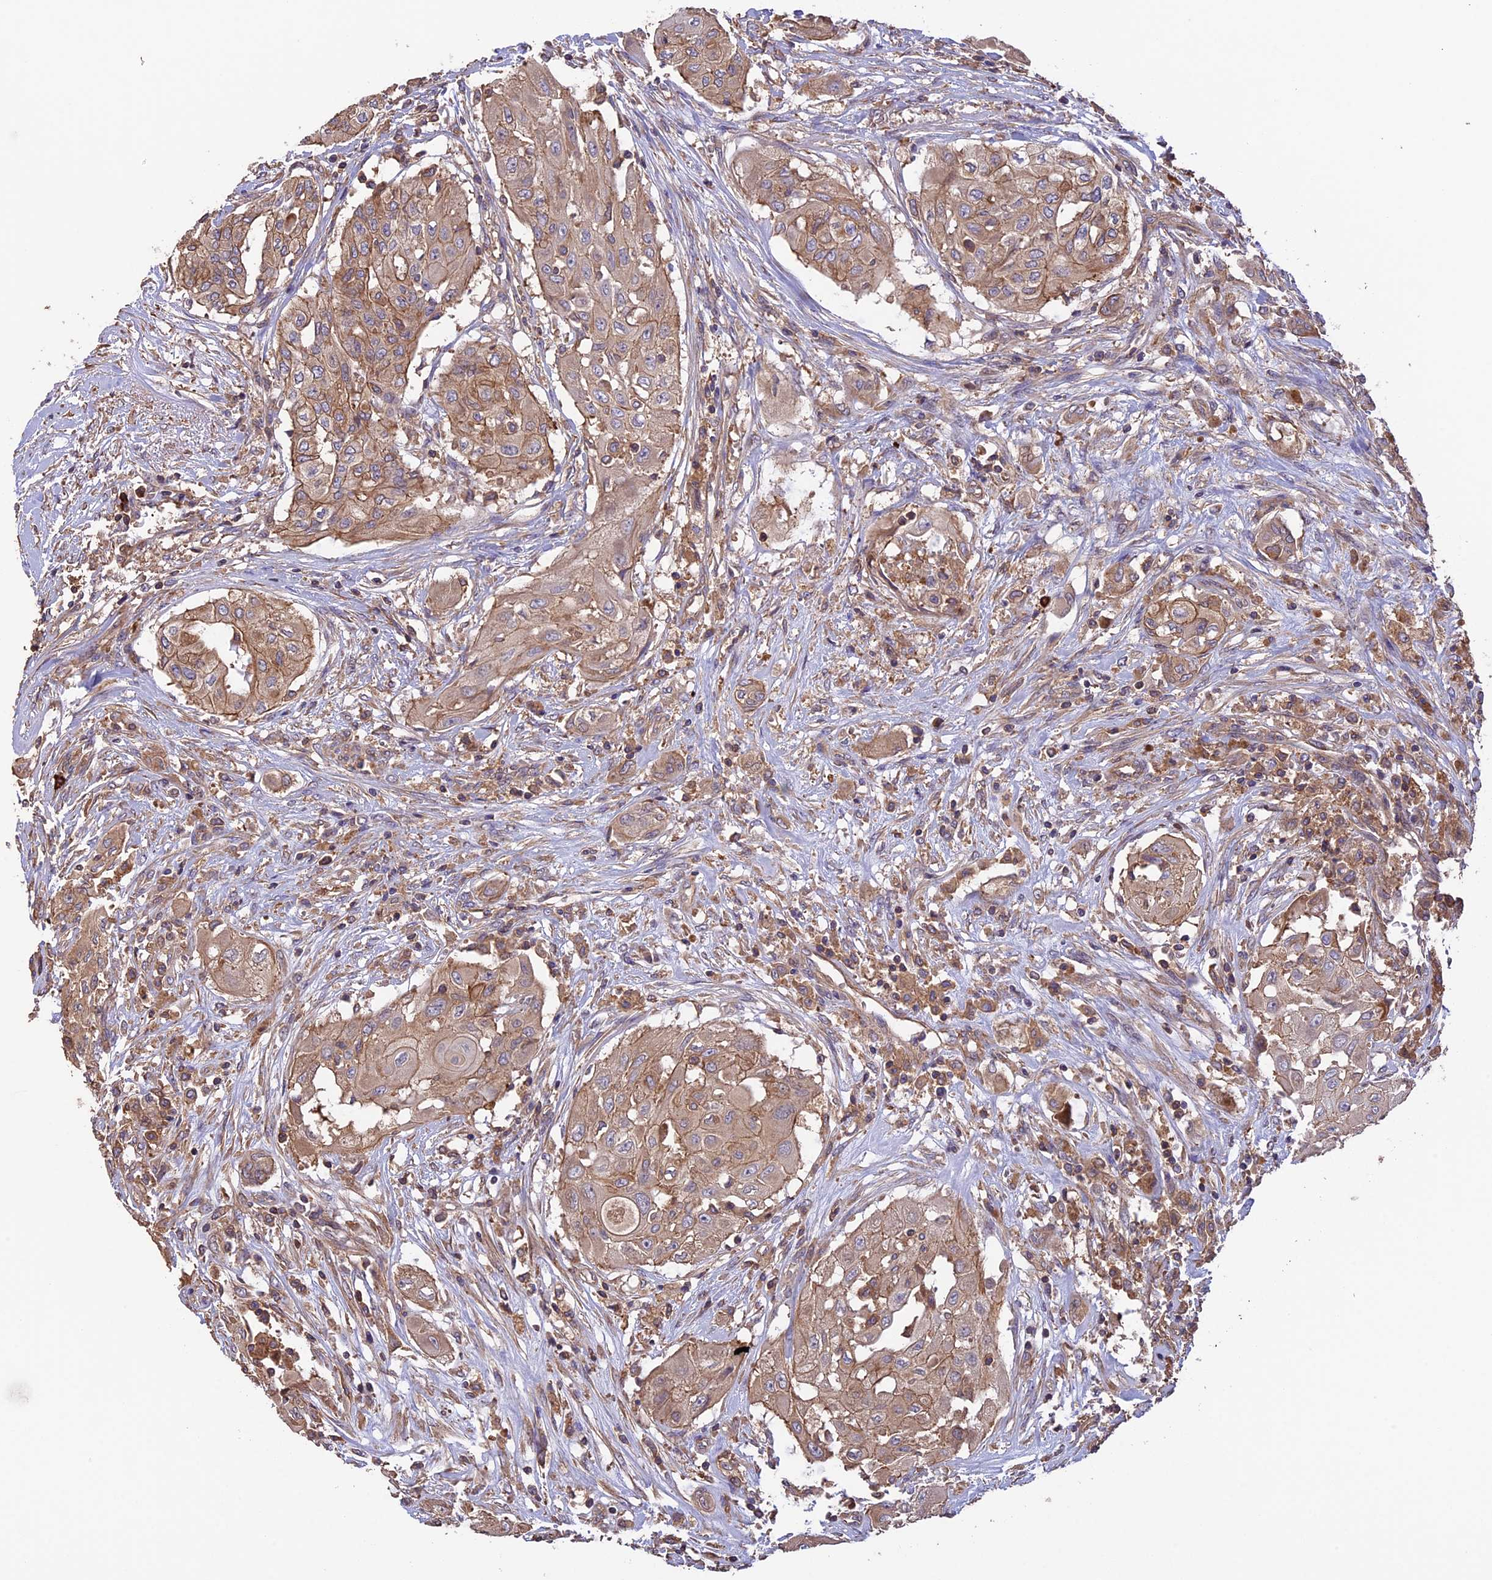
{"staining": {"intensity": "moderate", "quantity": ">75%", "location": "cytoplasmic/membranous"}, "tissue": "thyroid cancer", "cell_type": "Tumor cells", "image_type": "cancer", "snomed": [{"axis": "morphology", "description": "Papillary adenocarcinoma, NOS"}, {"axis": "topography", "description": "Thyroid gland"}], "caption": "Thyroid papillary adenocarcinoma was stained to show a protein in brown. There is medium levels of moderate cytoplasmic/membranous positivity in approximately >75% of tumor cells.", "gene": "GAS8", "patient": {"sex": "female", "age": 59}}